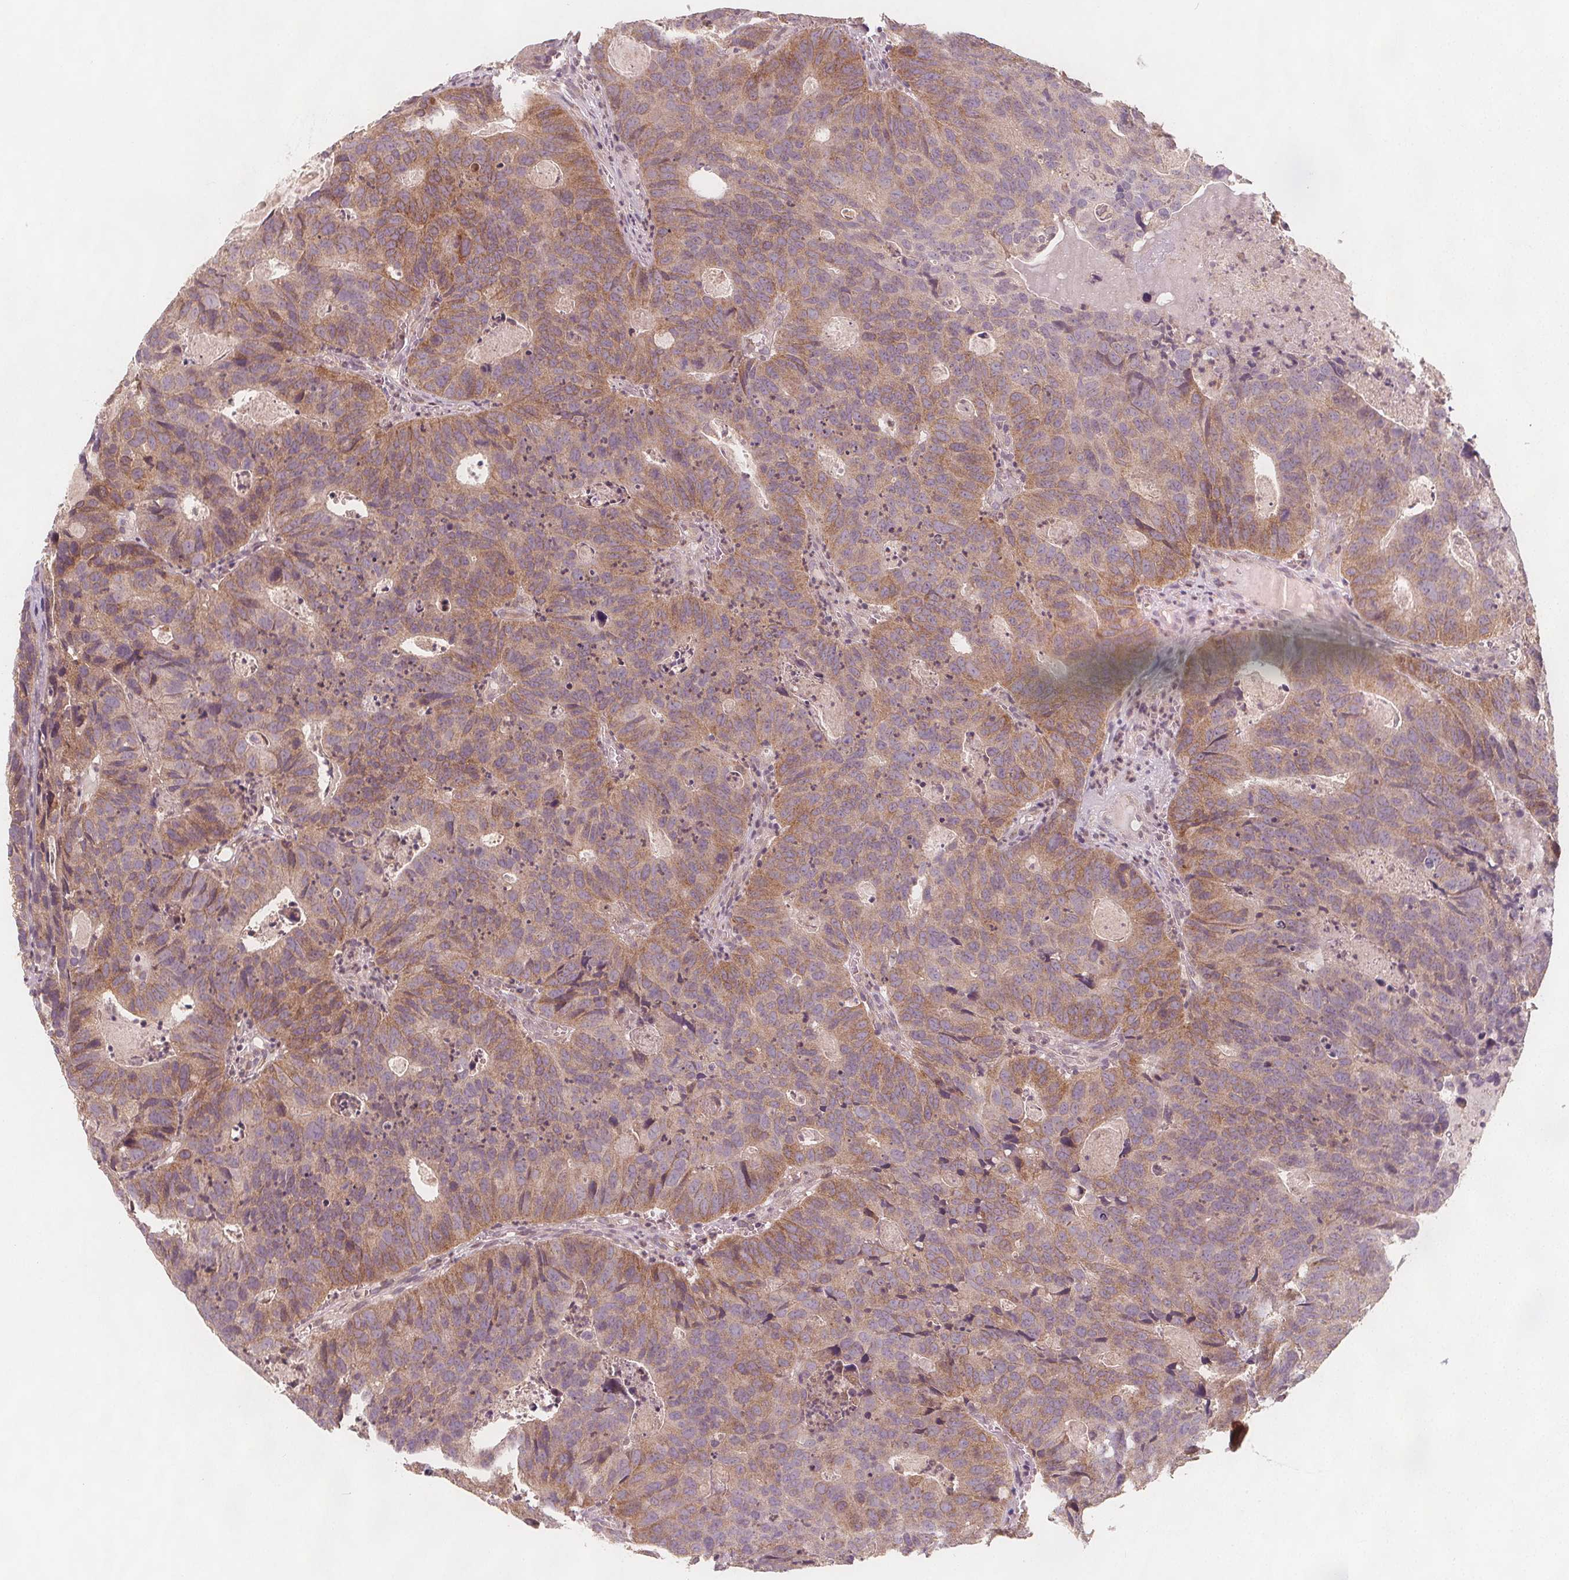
{"staining": {"intensity": "weak", "quantity": ">75%", "location": "cytoplasmic/membranous"}, "tissue": "head and neck cancer", "cell_type": "Tumor cells", "image_type": "cancer", "snomed": [{"axis": "morphology", "description": "Adenocarcinoma, NOS"}, {"axis": "topography", "description": "Head-Neck"}], "caption": "Immunohistochemistry (IHC) (DAB (3,3'-diaminobenzidine)) staining of human head and neck cancer shows weak cytoplasmic/membranous protein positivity in approximately >75% of tumor cells.", "gene": "NCSTN", "patient": {"sex": "male", "age": 62}}